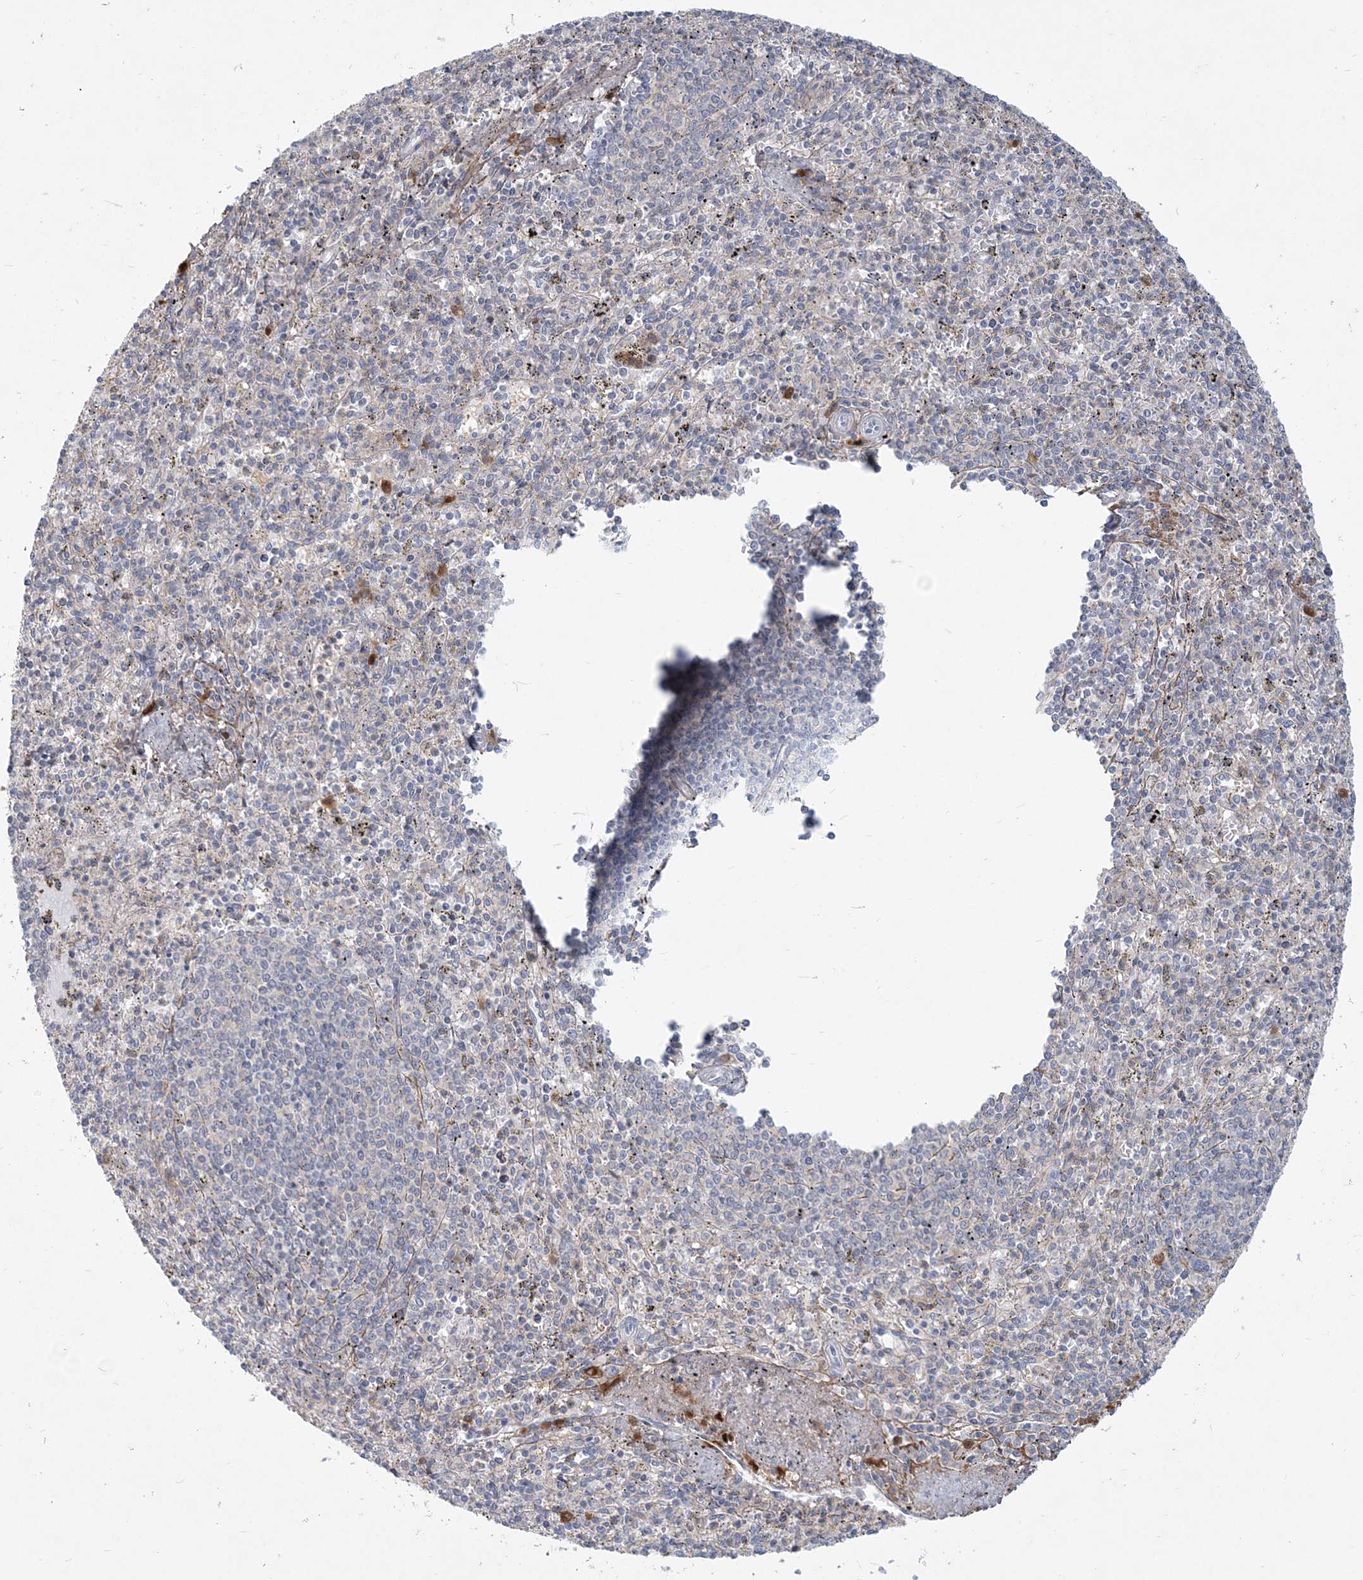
{"staining": {"intensity": "negative", "quantity": "none", "location": "none"}, "tissue": "spleen", "cell_type": "Cells in red pulp", "image_type": "normal", "snomed": [{"axis": "morphology", "description": "Normal tissue, NOS"}, {"axis": "topography", "description": "Spleen"}], "caption": "Unremarkable spleen was stained to show a protein in brown. There is no significant positivity in cells in red pulp.", "gene": "GMPPA", "patient": {"sex": "male", "age": 72}}